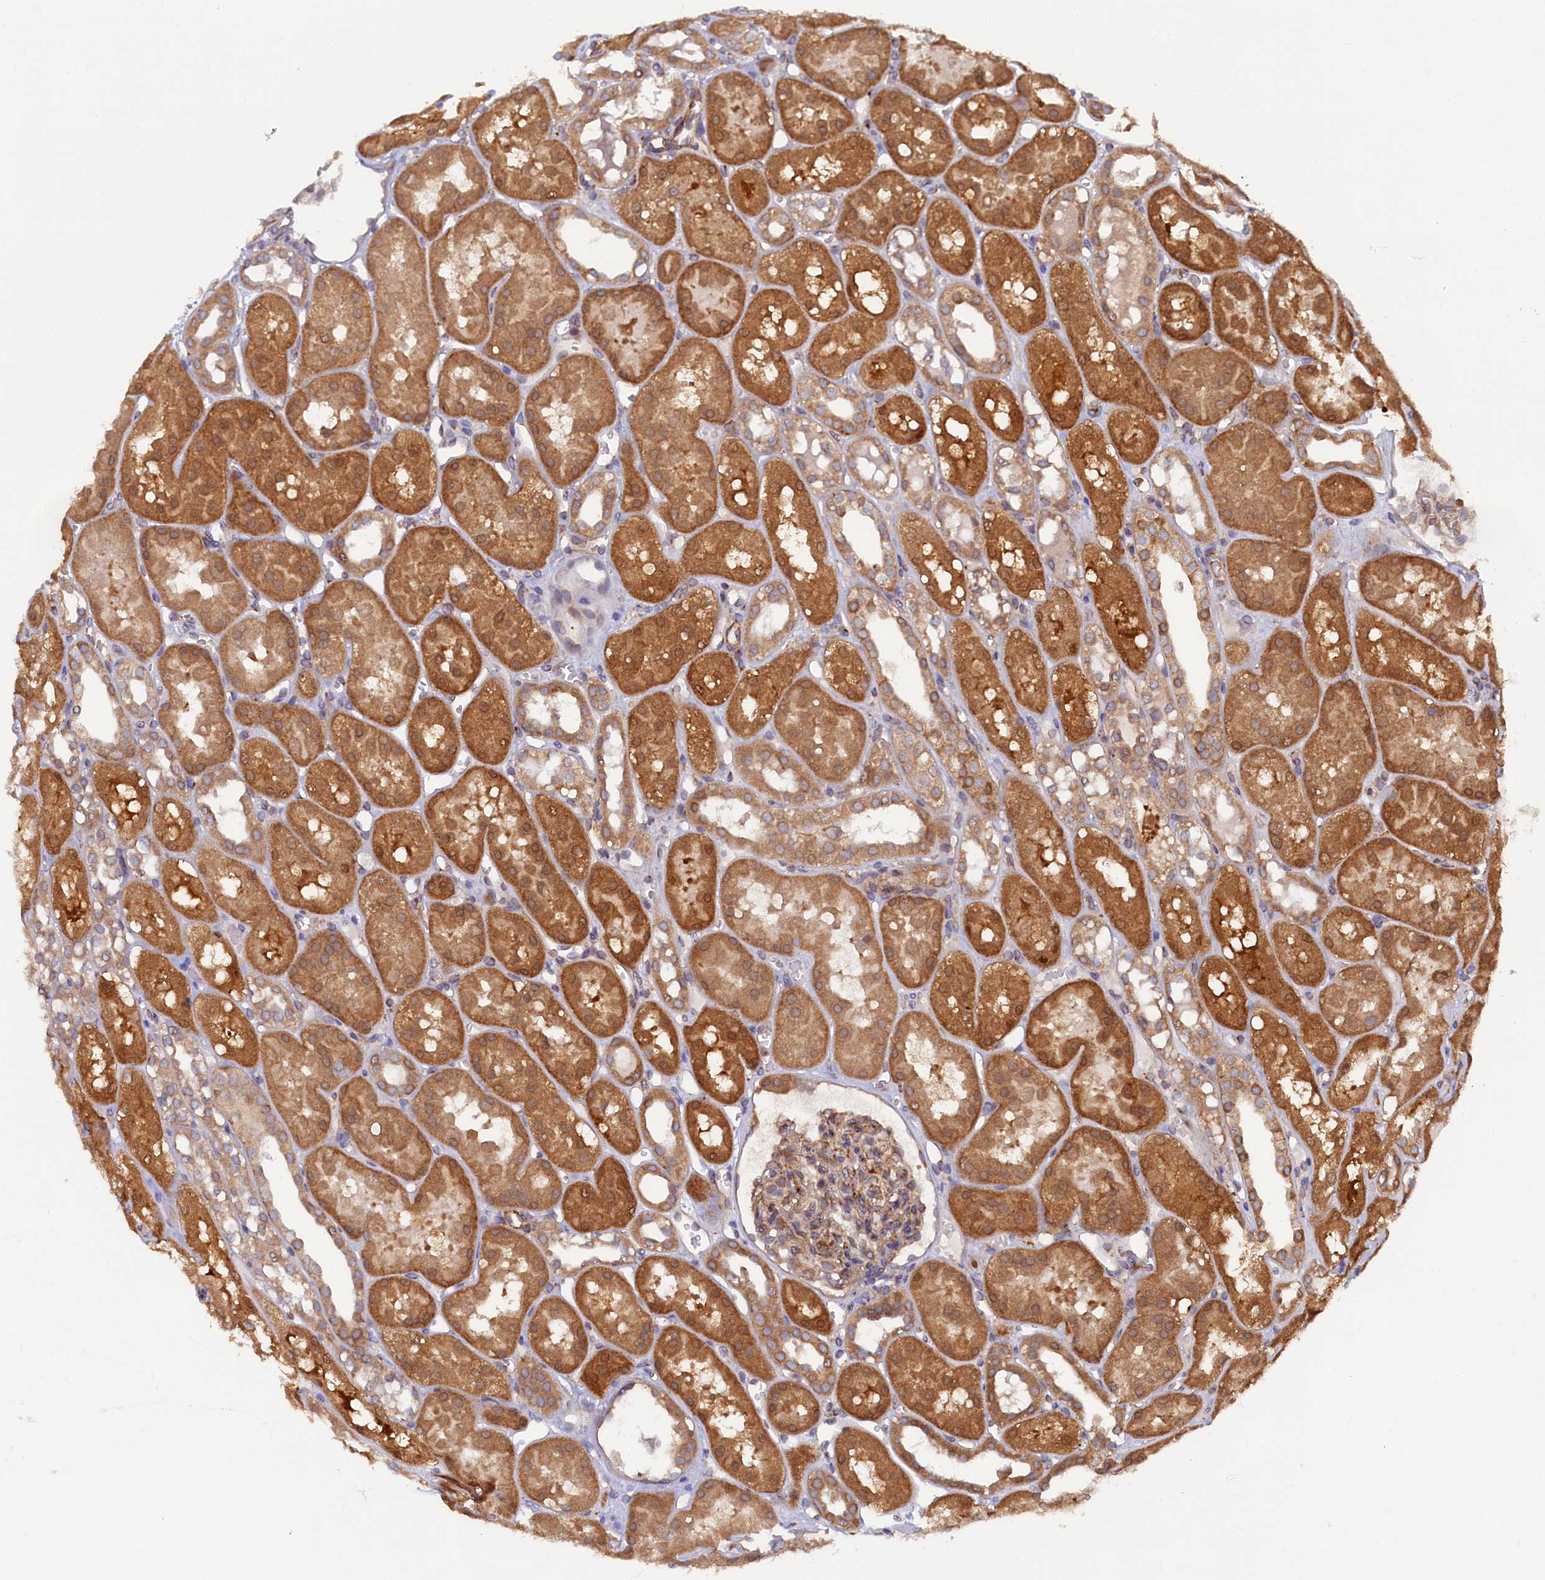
{"staining": {"intensity": "weak", "quantity": "25%-75%", "location": "cytoplasmic/membranous"}, "tissue": "kidney", "cell_type": "Cells in glomeruli", "image_type": "normal", "snomed": [{"axis": "morphology", "description": "Normal tissue, NOS"}, {"axis": "topography", "description": "Kidney"}], "caption": "A brown stain highlights weak cytoplasmic/membranous positivity of a protein in cells in glomeruli of benign kidney.", "gene": "STX12", "patient": {"sex": "male", "age": 16}}